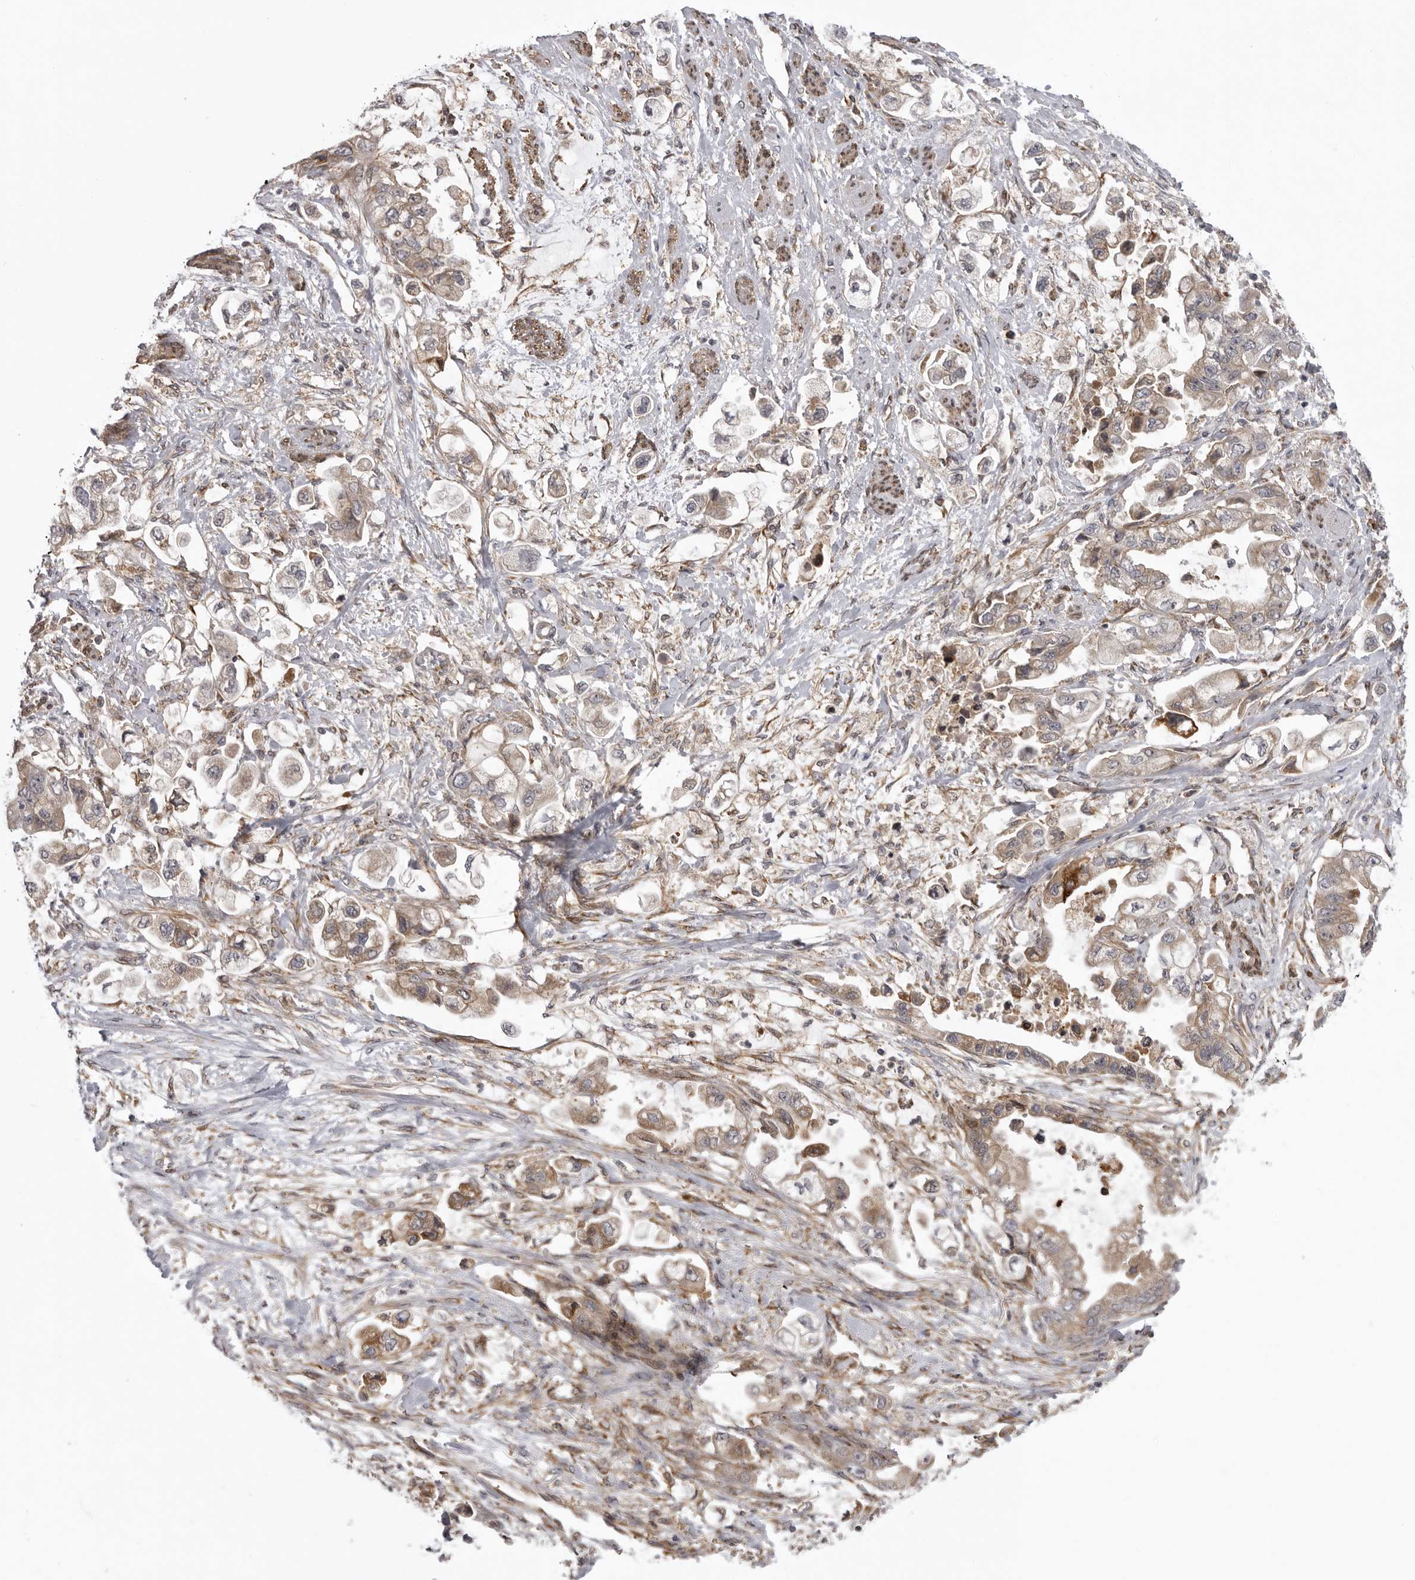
{"staining": {"intensity": "weak", "quantity": ">75%", "location": "cytoplasmic/membranous"}, "tissue": "stomach cancer", "cell_type": "Tumor cells", "image_type": "cancer", "snomed": [{"axis": "morphology", "description": "Adenocarcinoma, NOS"}, {"axis": "topography", "description": "Stomach"}], "caption": "This image shows immunohistochemistry (IHC) staining of human stomach adenocarcinoma, with low weak cytoplasmic/membranous staining in approximately >75% of tumor cells.", "gene": "DNAH14", "patient": {"sex": "male", "age": 62}}